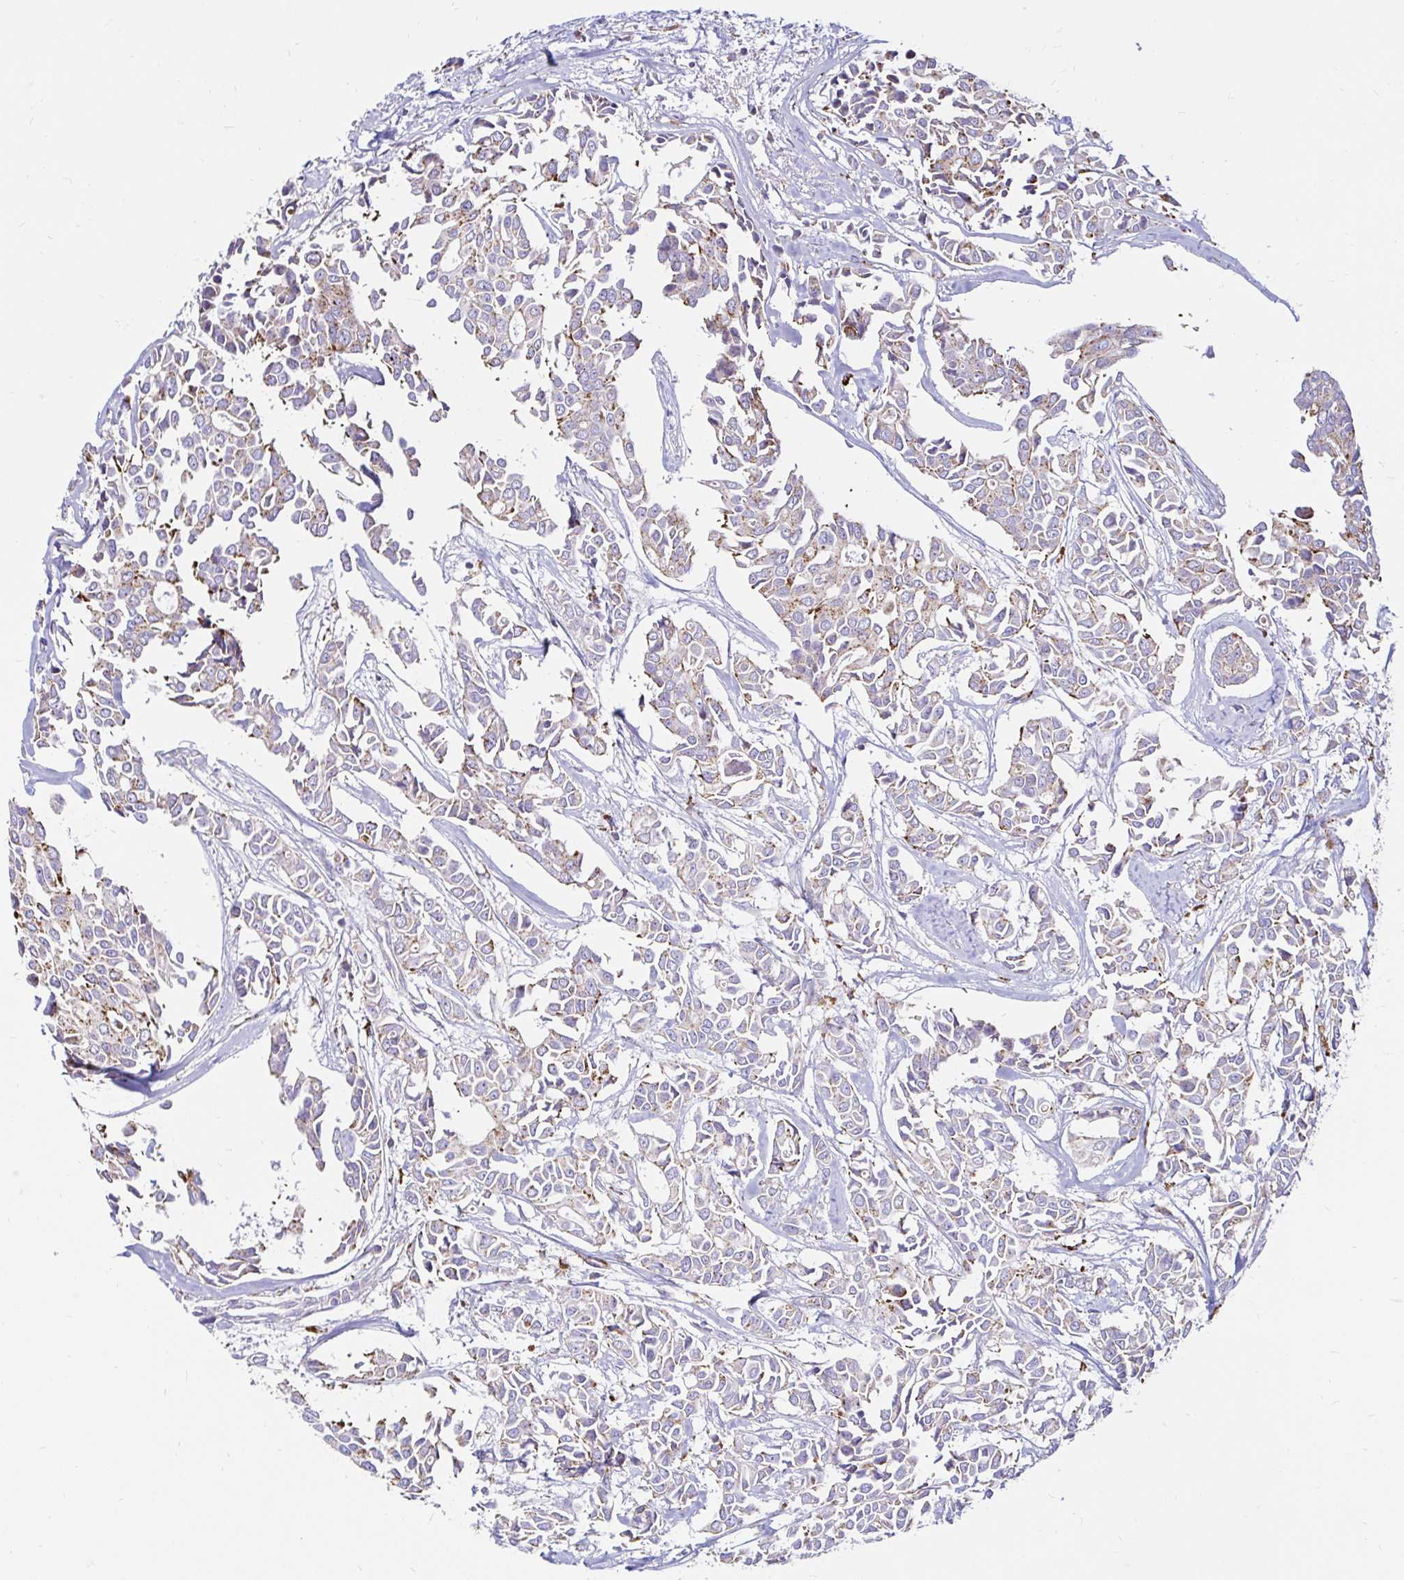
{"staining": {"intensity": "weak", "quantity": "25%-75%", "location": "cytoplasmic/membranous"}, "tissue": "breast cancer", "cell_type": "Tumor cells", "image_type": "cancer", "snomed": [{"axis": "morphology", "description": "Duct carcinoma"}, {"axis": "topography", "description": "Breast"}], "caption": "Intraductal carcinoma (breast) was stained to show a protein in brown. There is low levels of weak cytoplasmic/membranous expression in approximately 25%-75% of tumor cells. (DAB IHC with brightfield microscopy, high magnification).", "gene": "FUCA1", "patient": {"sex": "female", "age": 54}}